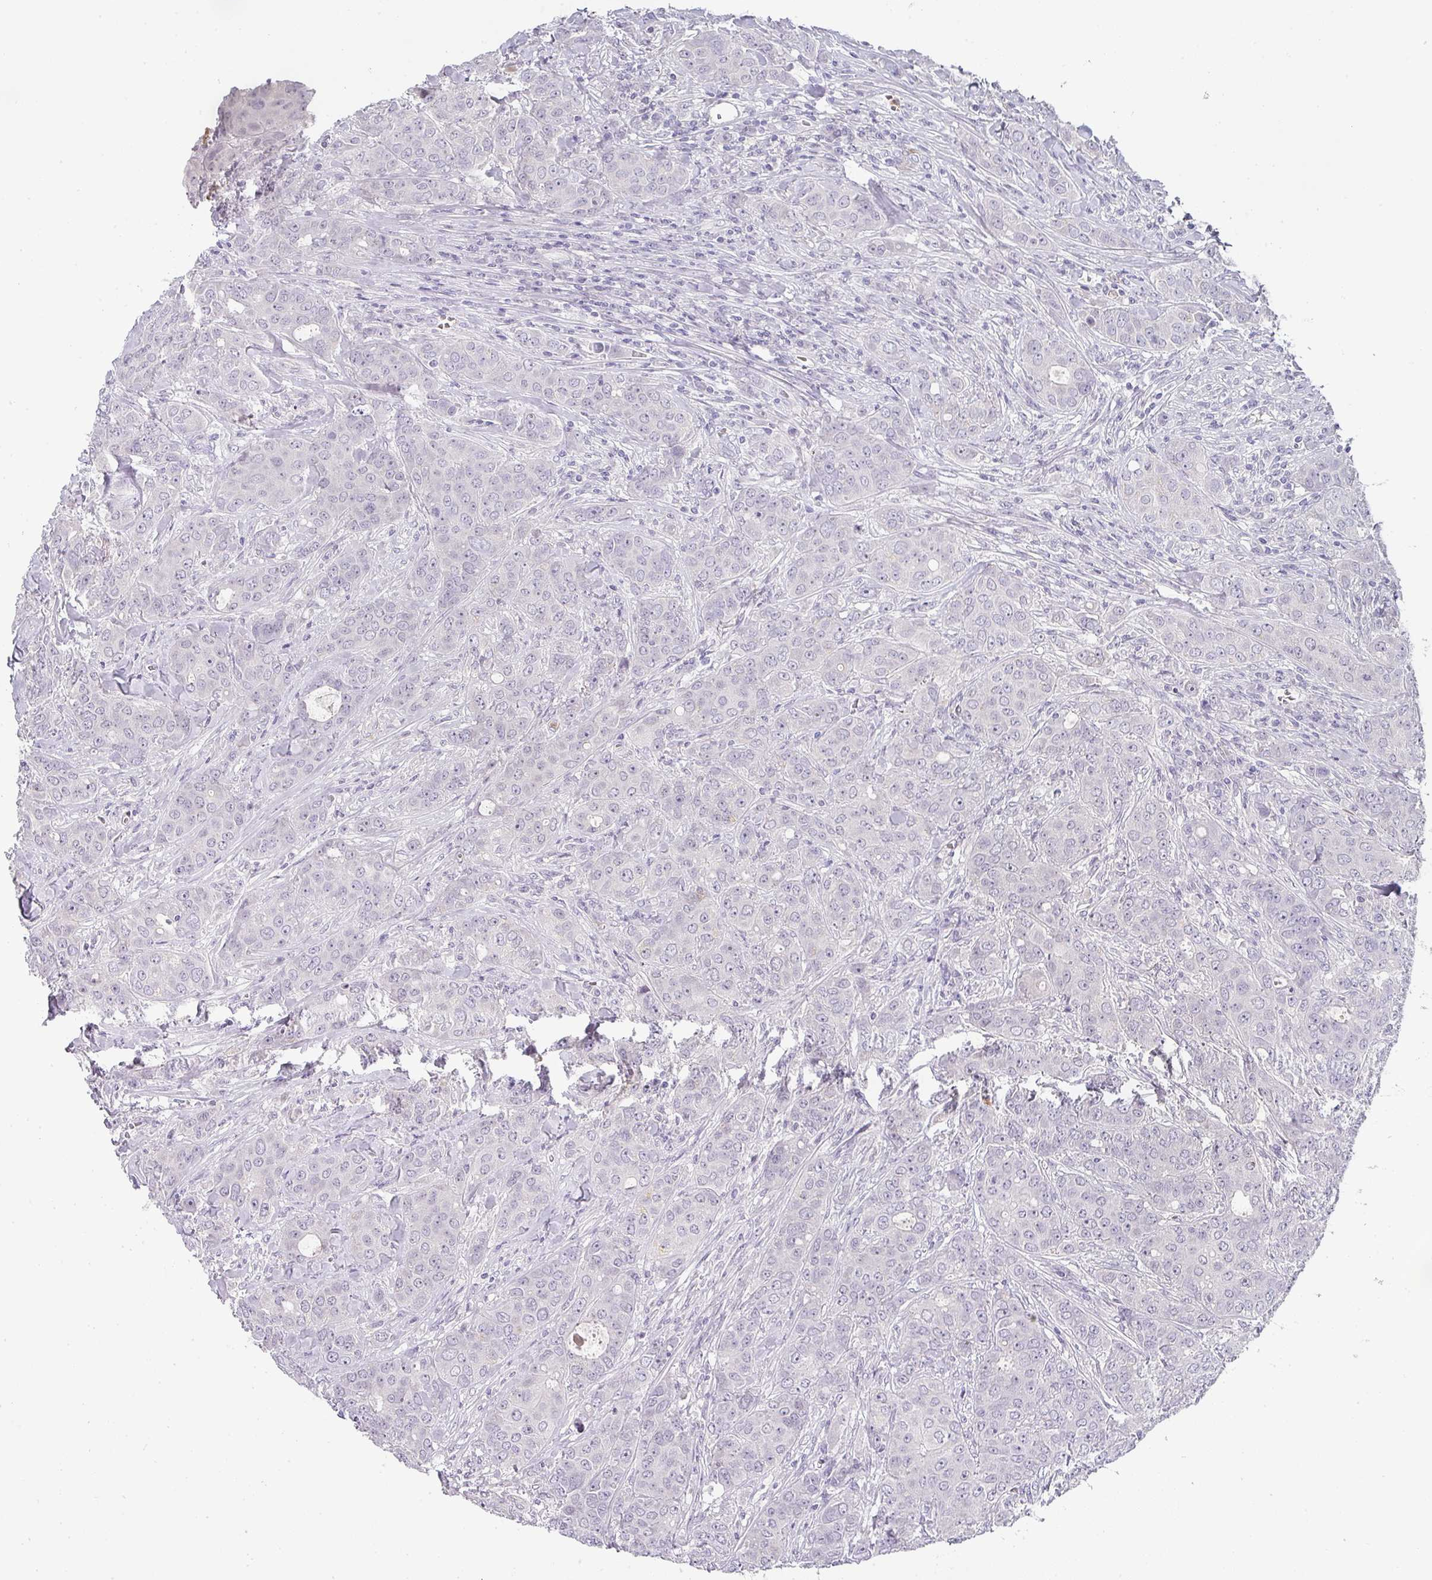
{"staining": {"intensity": "negative", "quantity": "none", "location": "none"}, "tissue": "breast cancer", "cell_type": "Tumor cells", "image_type": "cancer", "snomed": [{"axis": "morphology", "description": "Duct carcinoma"}, {"axis": "topography", "description": "Breast"}], "caption": "Immunohistochemistry (IHC) histopathology image of breast invasive ductal carcinoma stained for a protein (brown), which demonstrates no staining in tumor cells.", "gene": "BTLA", "patient": {"sex": "female", "age": 43}}